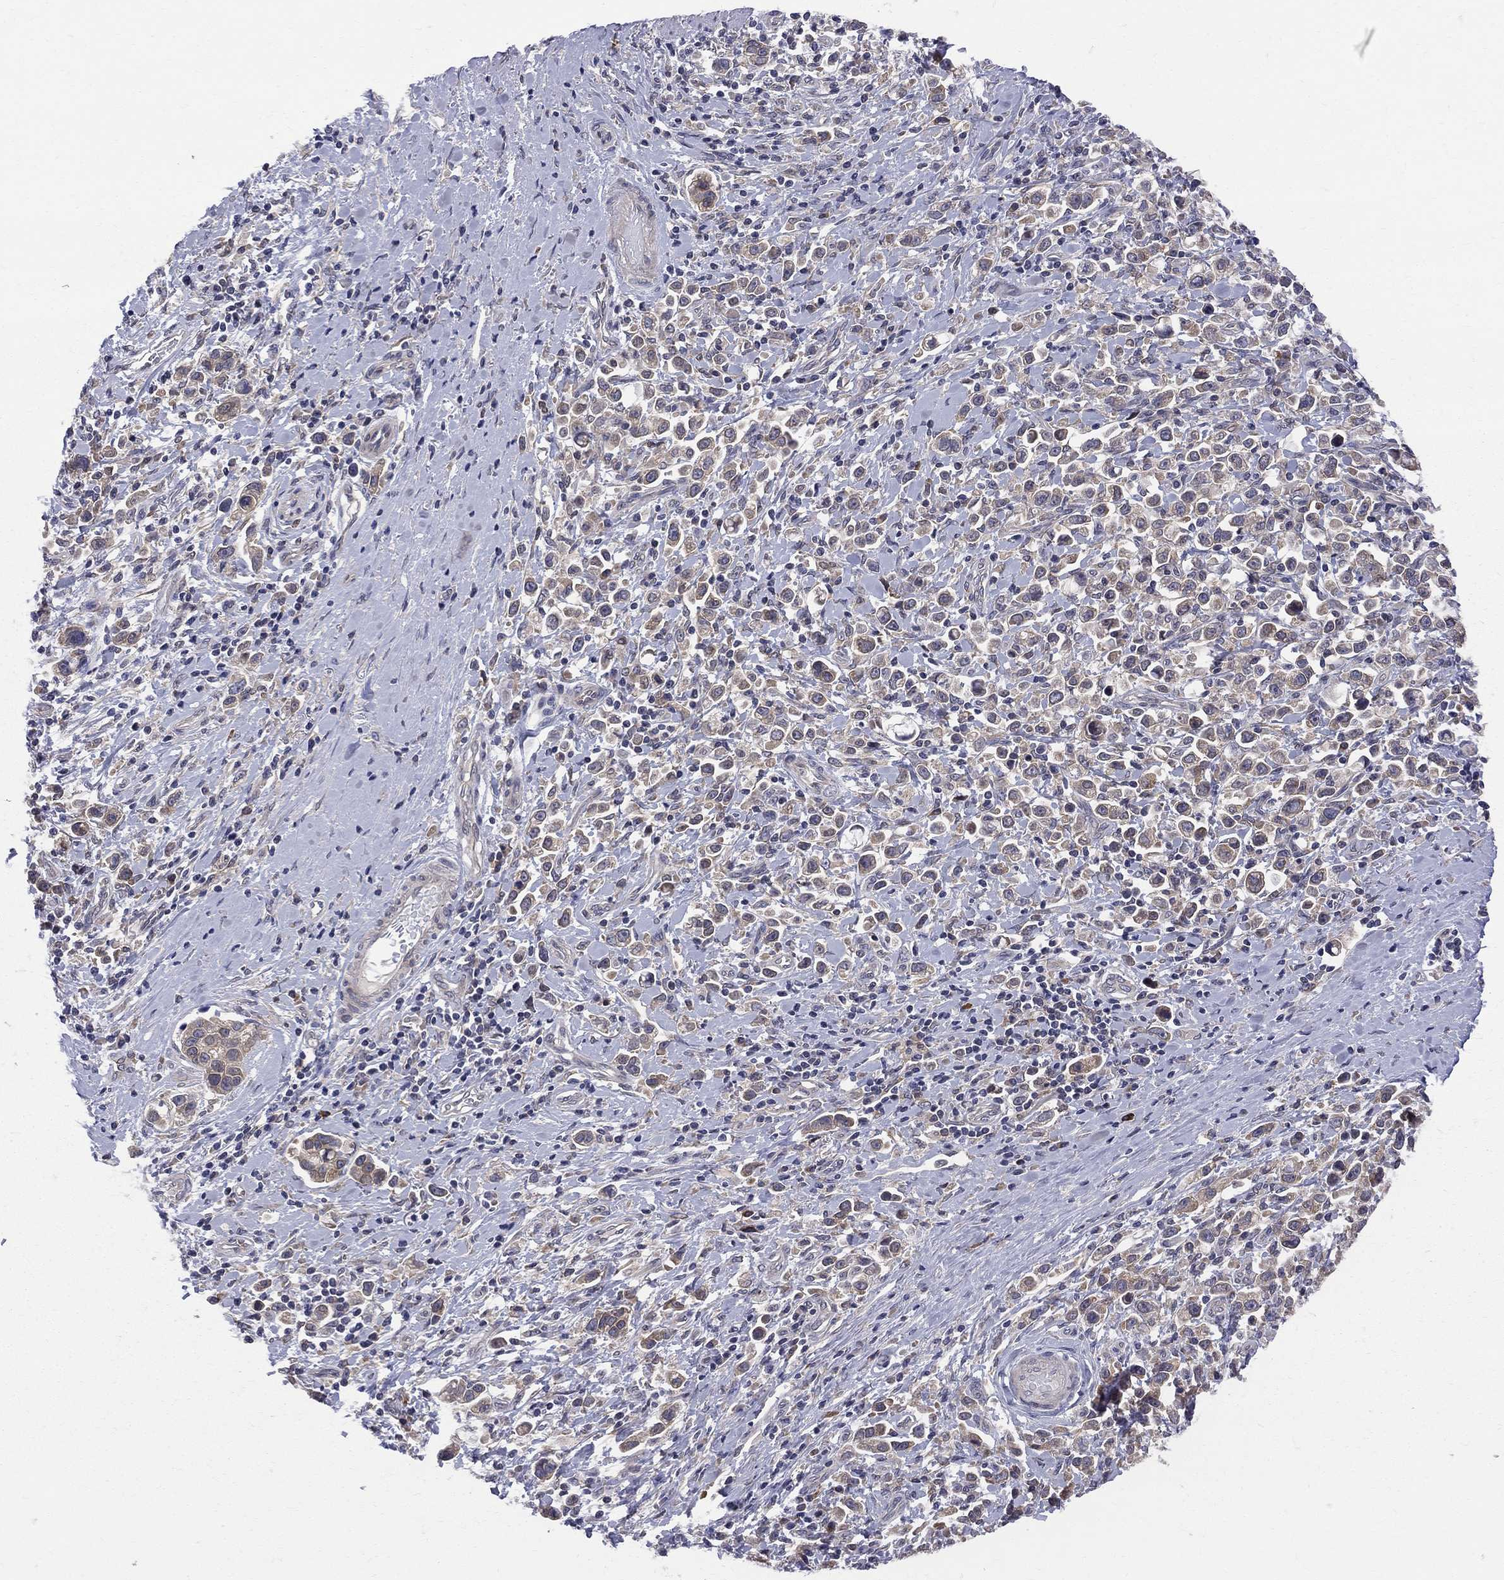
{"staining": {"intensity": "weak", "quantity": "25%-75%", "location": "cytoplasmic/membranous"}, "tissue": "stomach cancer", "cell_type": "Tumor cells", "image_type": "cancer", "snomed": [{"axis": "morphology", "description": "Adenocarcinoma, NOS"}, {"axis": "topography", "description": "Stomach"}], "caption": "Human stomach adenocarcinoma stained with a protein marker reveals weak staining in tumor cells.", "gene": "CNOT11", "patient": {"sex": "male", "age": 93}}